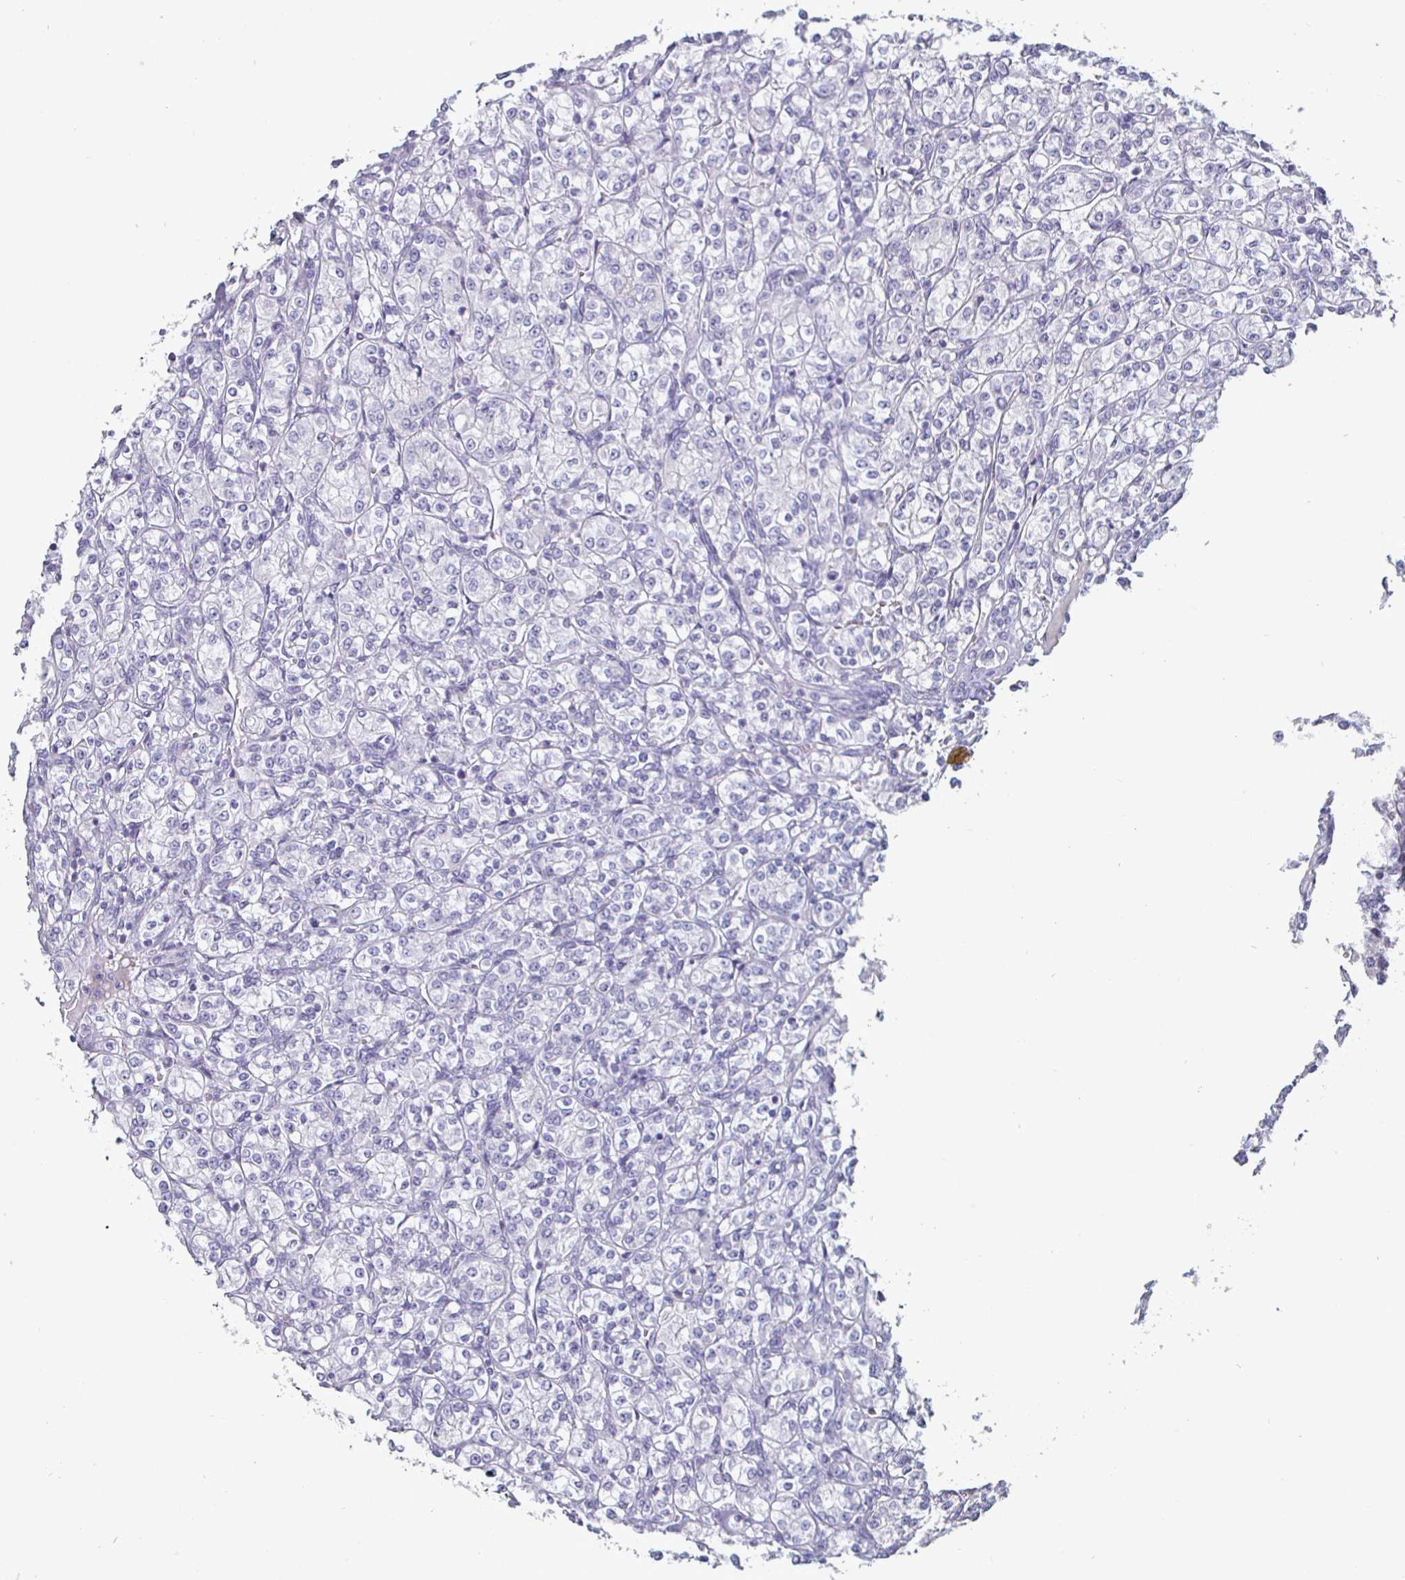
{"staining": {"intensity": "negative", "quantity": "none", "location": "none"}, "tissue": "renal cancer", "cell_type": "Tumor cells", "image_type": "cancer", "snomed": [{"axis": "morphology", "description": "Adenocarcinoma, NOS"}, {"axis": "topography", "description": "Kidney"}], "caption": "A histopathology image of renal adenocarcinoma stained for a protein demonstrates no brown staining in tumor cells.", "gene": "ENPP1", "patient": {"sex": "male", "age": 77}}